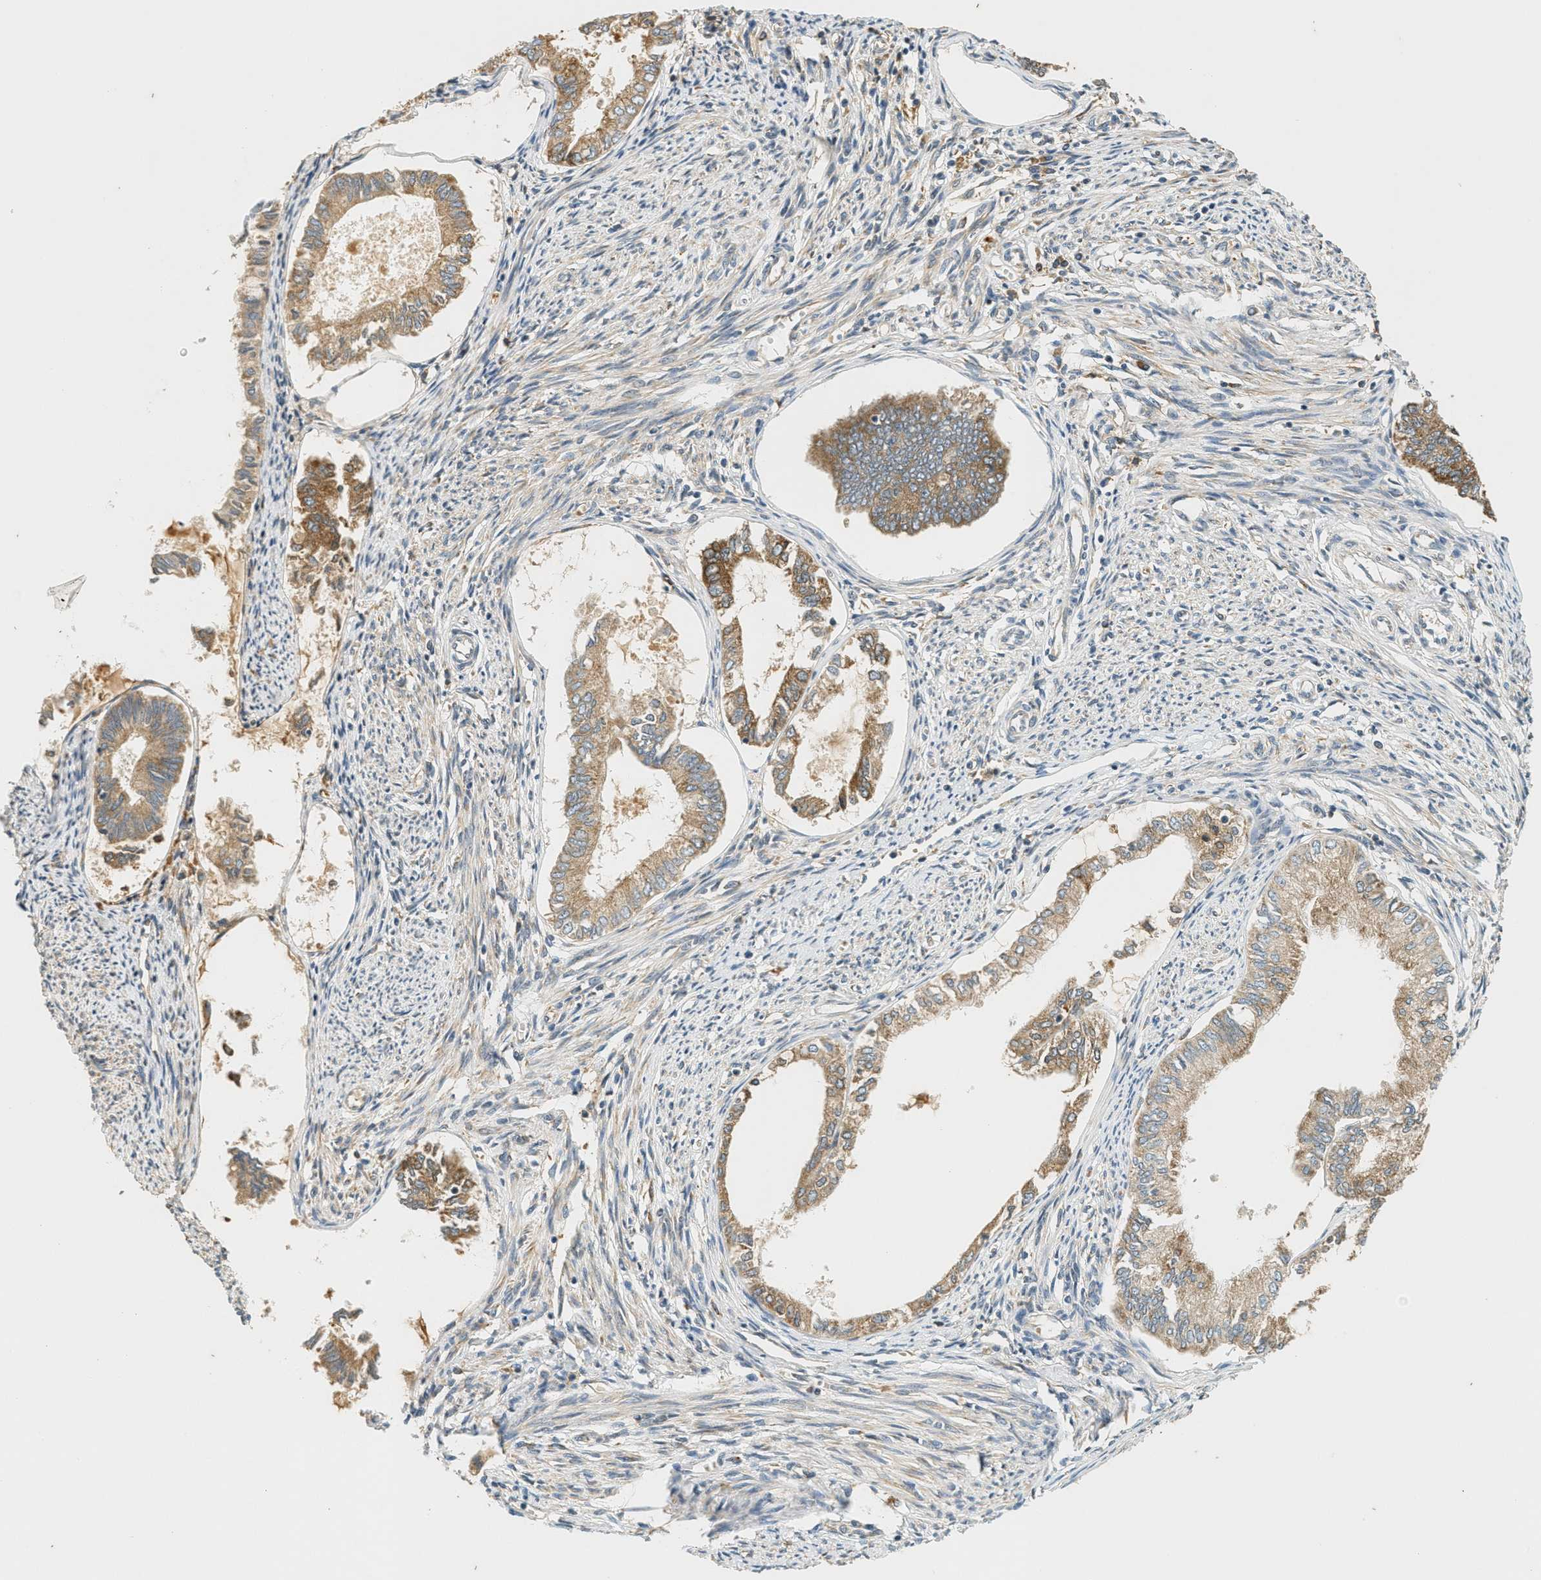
{"staining": {"intensity": "moderate", "quantity": ">75%", "location": "cytoplasmic/membranous"}, "tissue": "endometrial cancer", "cell_type": "Tumor cells", "image_type": "cancer", "snomed": [{"axis": "morphology", "description": "Adenocarcinoma, NOS"}, {"axis": "topography", "description": "Endometrium"}], "caption": "The image exhibits immunohistochemical staining of adenocarcinoma (endometrial). There is moderate cytoplasmic/membranous staining is seen in approximately >75% of tumor cells.", "gene": "PDK1", "patient": {"sex": "female", "age": 86}}